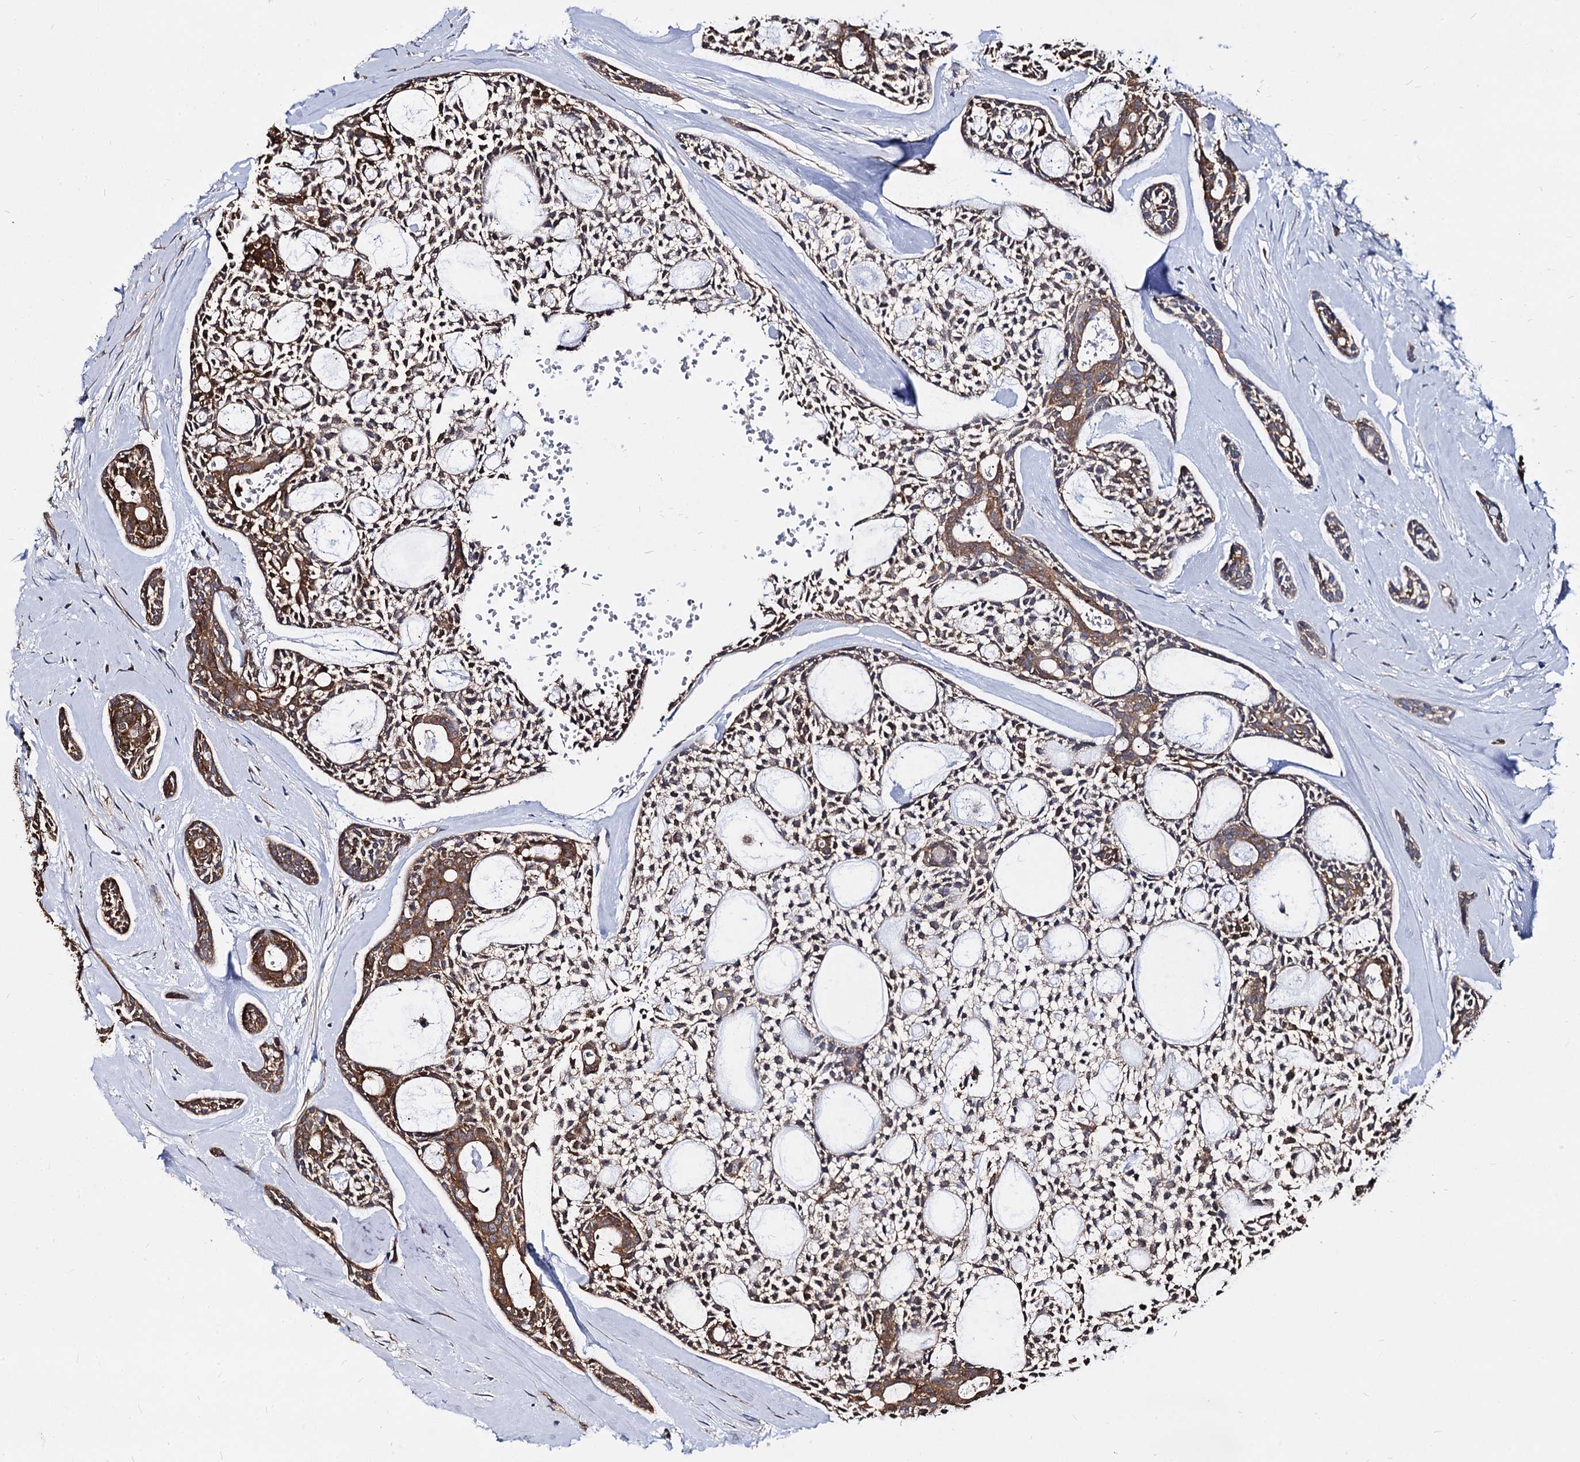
{"staining": {"intensity": "moderate", "quantity": ">75%", "location": "cytoplasmic/membranous"}, "tissue": "head and neck cancer", "cell_type": "Tumor cells", "image_type": "cancer", "snomed": [{"axis": "morphology", "description": "Adenocarcinoma, NOS"}, {"axis": "topography", "description": "Subcutis"}, {"axis": "topography", "description": "Head-Neck"}], "caption": "Human head and neck adenocarcinoma stained with a protein marker shows moderate staining in tumor cells.", "gene": "NME1", "patient": {"sex": "female", "age": 73}}